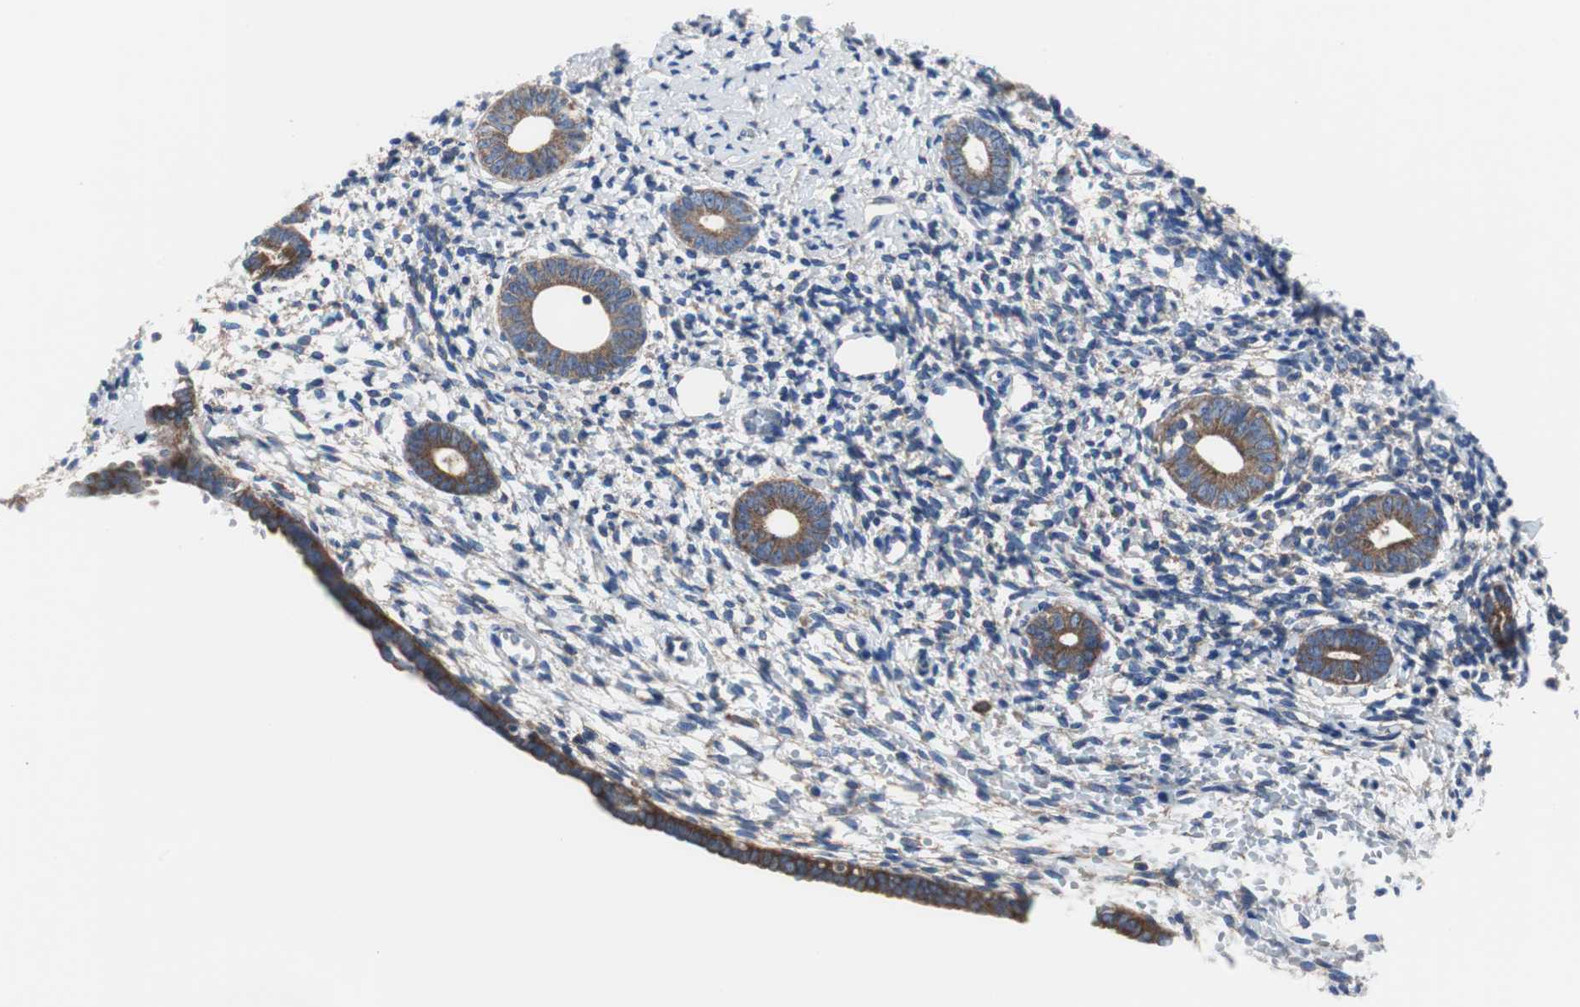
{"staining": {"intensity": "weak", "quantity": ">75%", "location": "cytoplasmic/membranous"}, "tissue": "endometrium", "cell_type": "Cells in endometrial stroma", "image_type": "normal", "snomed": [{"axis": "morphology", "description": "Normal tissue, NOS"}, {"axis": "topography", "description": "Endometrium"}], "caption": "Immunohistochemical staining of benign endometrium reveals weak cytoplasmic/membranous protein expression in about >75% of cells in endometrial stroma. Nuclei are stained in blue.", "gene": "BRAF", "patient": {"sex": "female", "age": 71}}